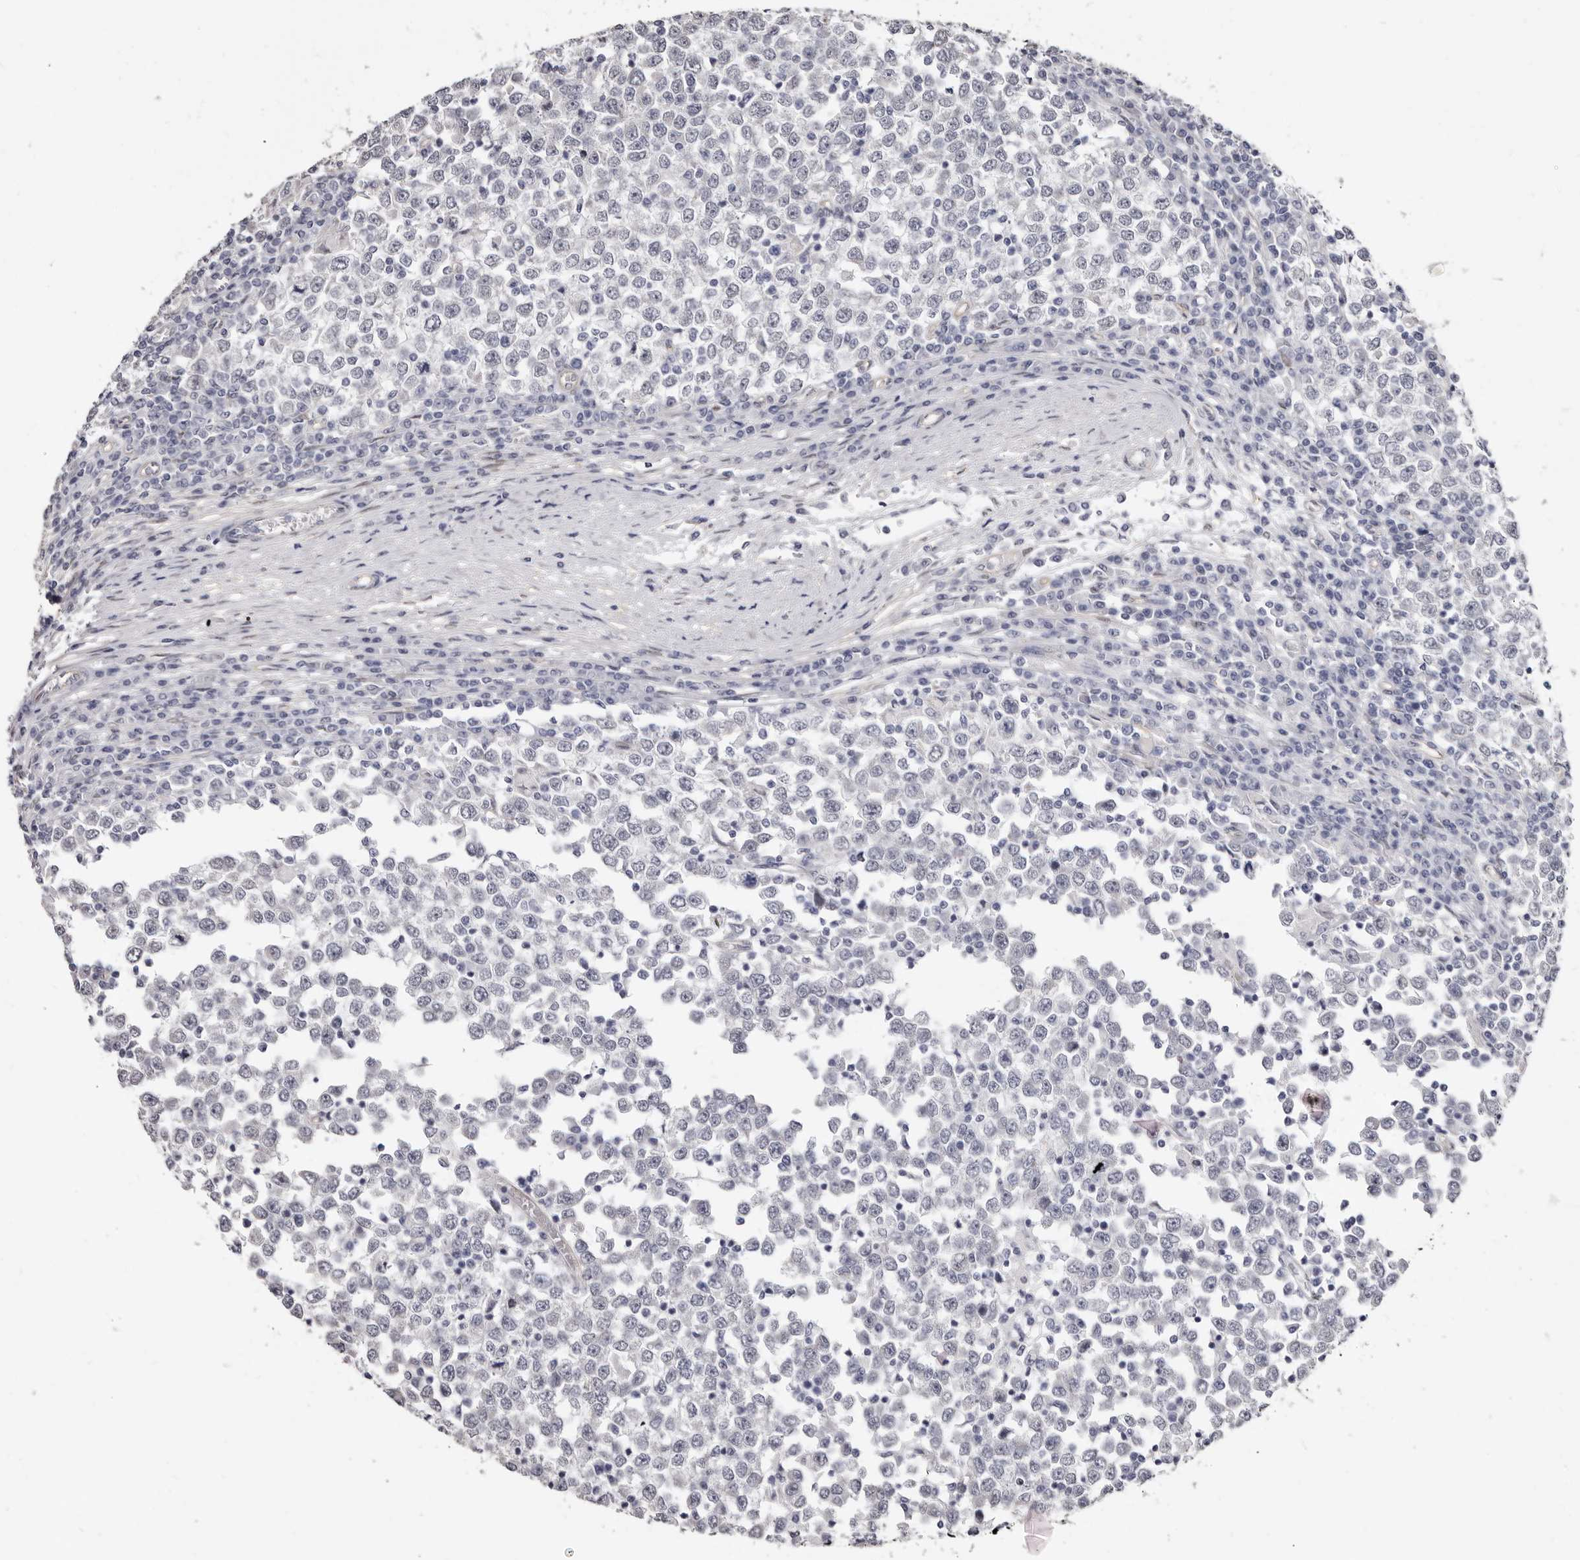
{"staining": {"intensity": "negative", "quantity": "none", "location": "none"}, "tissue": "testis cancer", "cell_type": "Tumor cells", "image_type": "cancer", "snomed": [{"axis": "morphology", "description": "Seminoma, NOS"}, {"axis": "topography", "description": "Testis"}], "caption": "A high-resolution photomicrograph shows IHC staining of seminoma (testis), which demonstrates no significant positivity in tumor cells.", "gene": "KHDRBS2", "patient": {"sex": "male", "age": 65}}